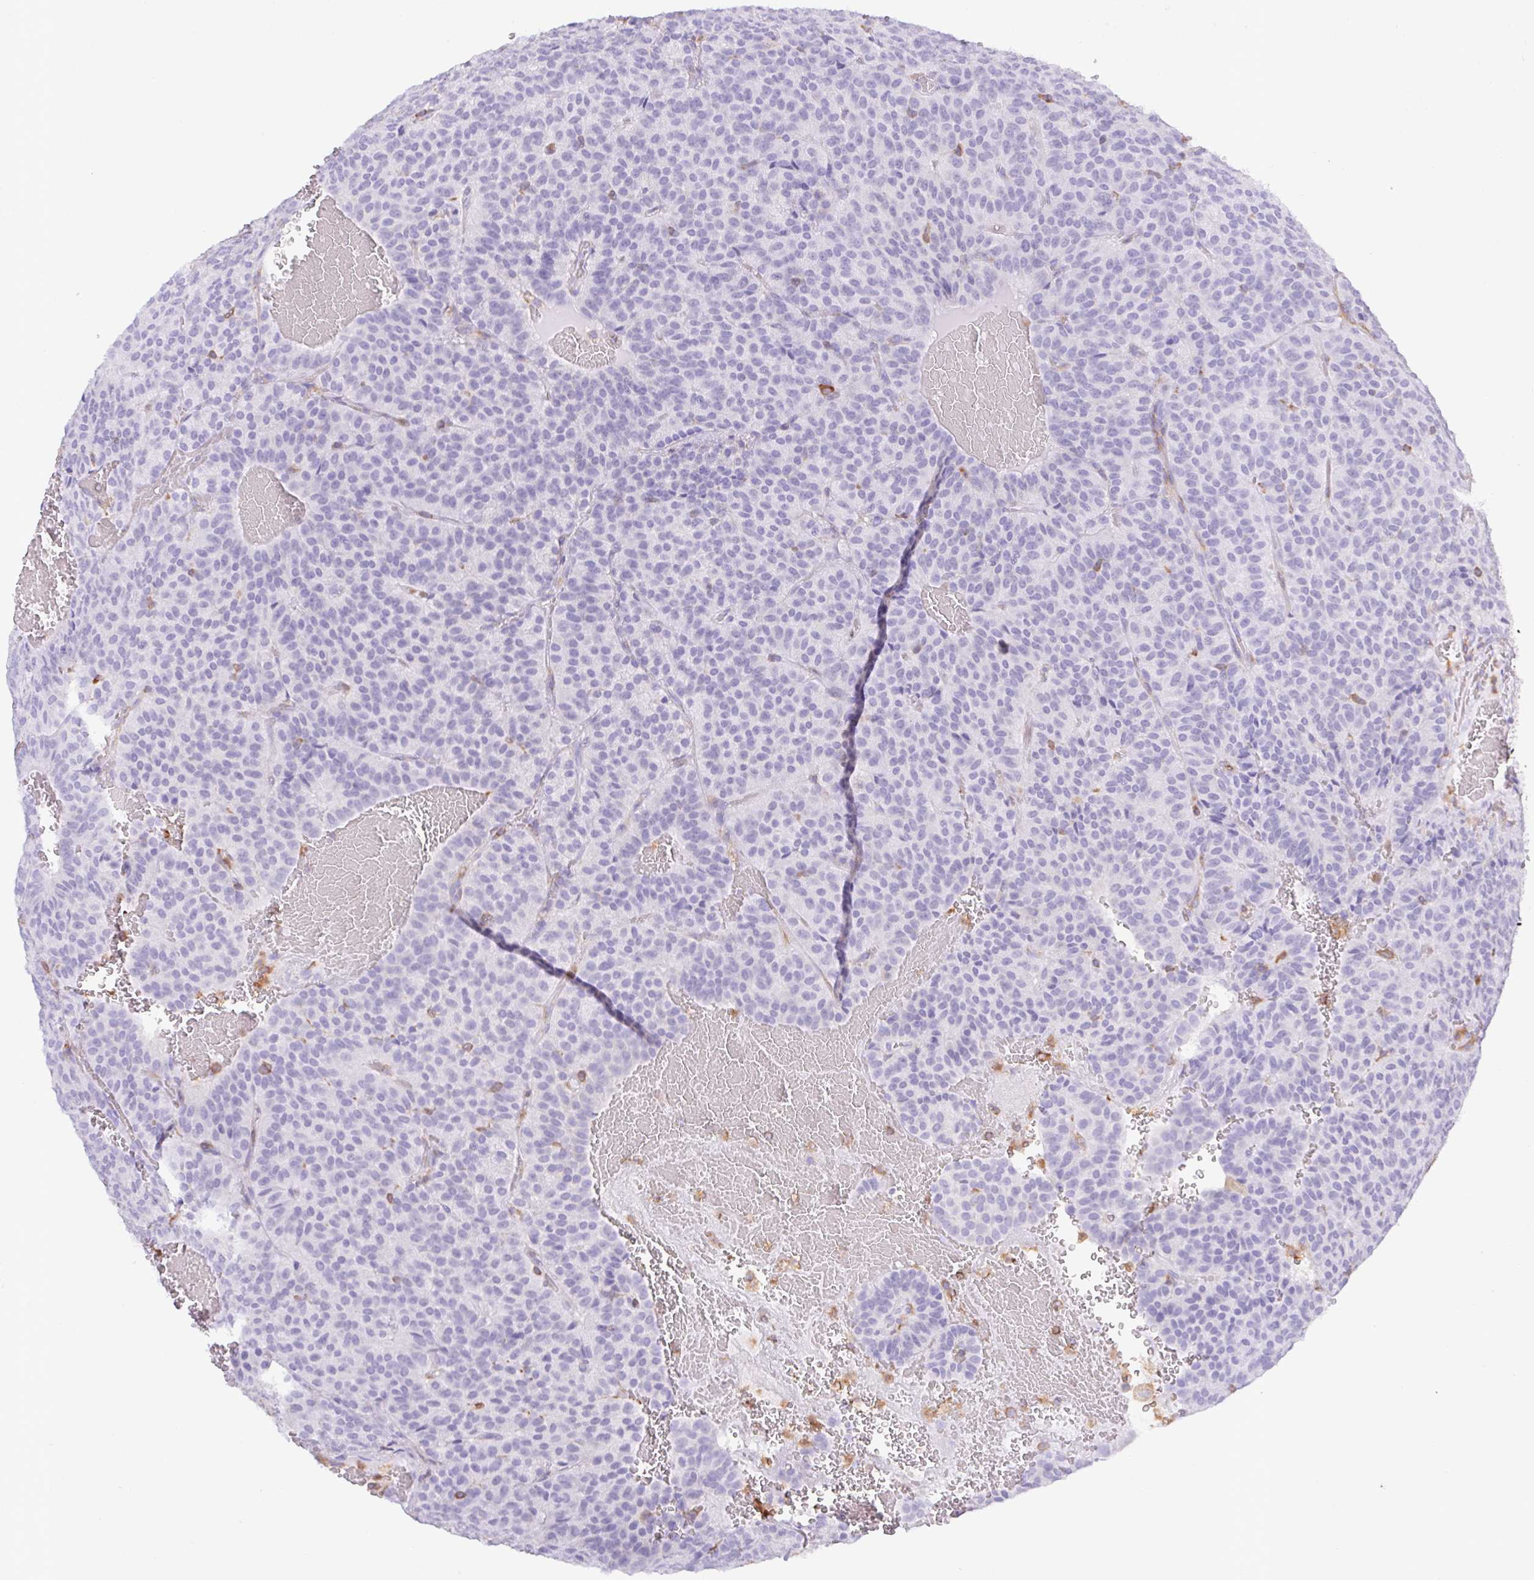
{"staining": {"intensity": "negative", "quantity": "none", "location": "none"}, "tissue": "carcinoid", "cell_type": "Tumor cells", "image_type": "cancer", "snomed": [{"axis": "morphology", "description": "Carcinoid, malignant, NOS"}, {"axis": "topography", "description": "Lung"}], "caption": "High power microscopy micrograph of an immunohistochemistry micrograph of carcinoid, revealing no significant expression in tumor cells. (DAB (3,3'-diaminobenzidine) immunohistochemistry (IHC) visualized using brightfield microscopy, high magnification).", "gene": "APBB1IP", "patient": {"sex": "male", "age": 70}}